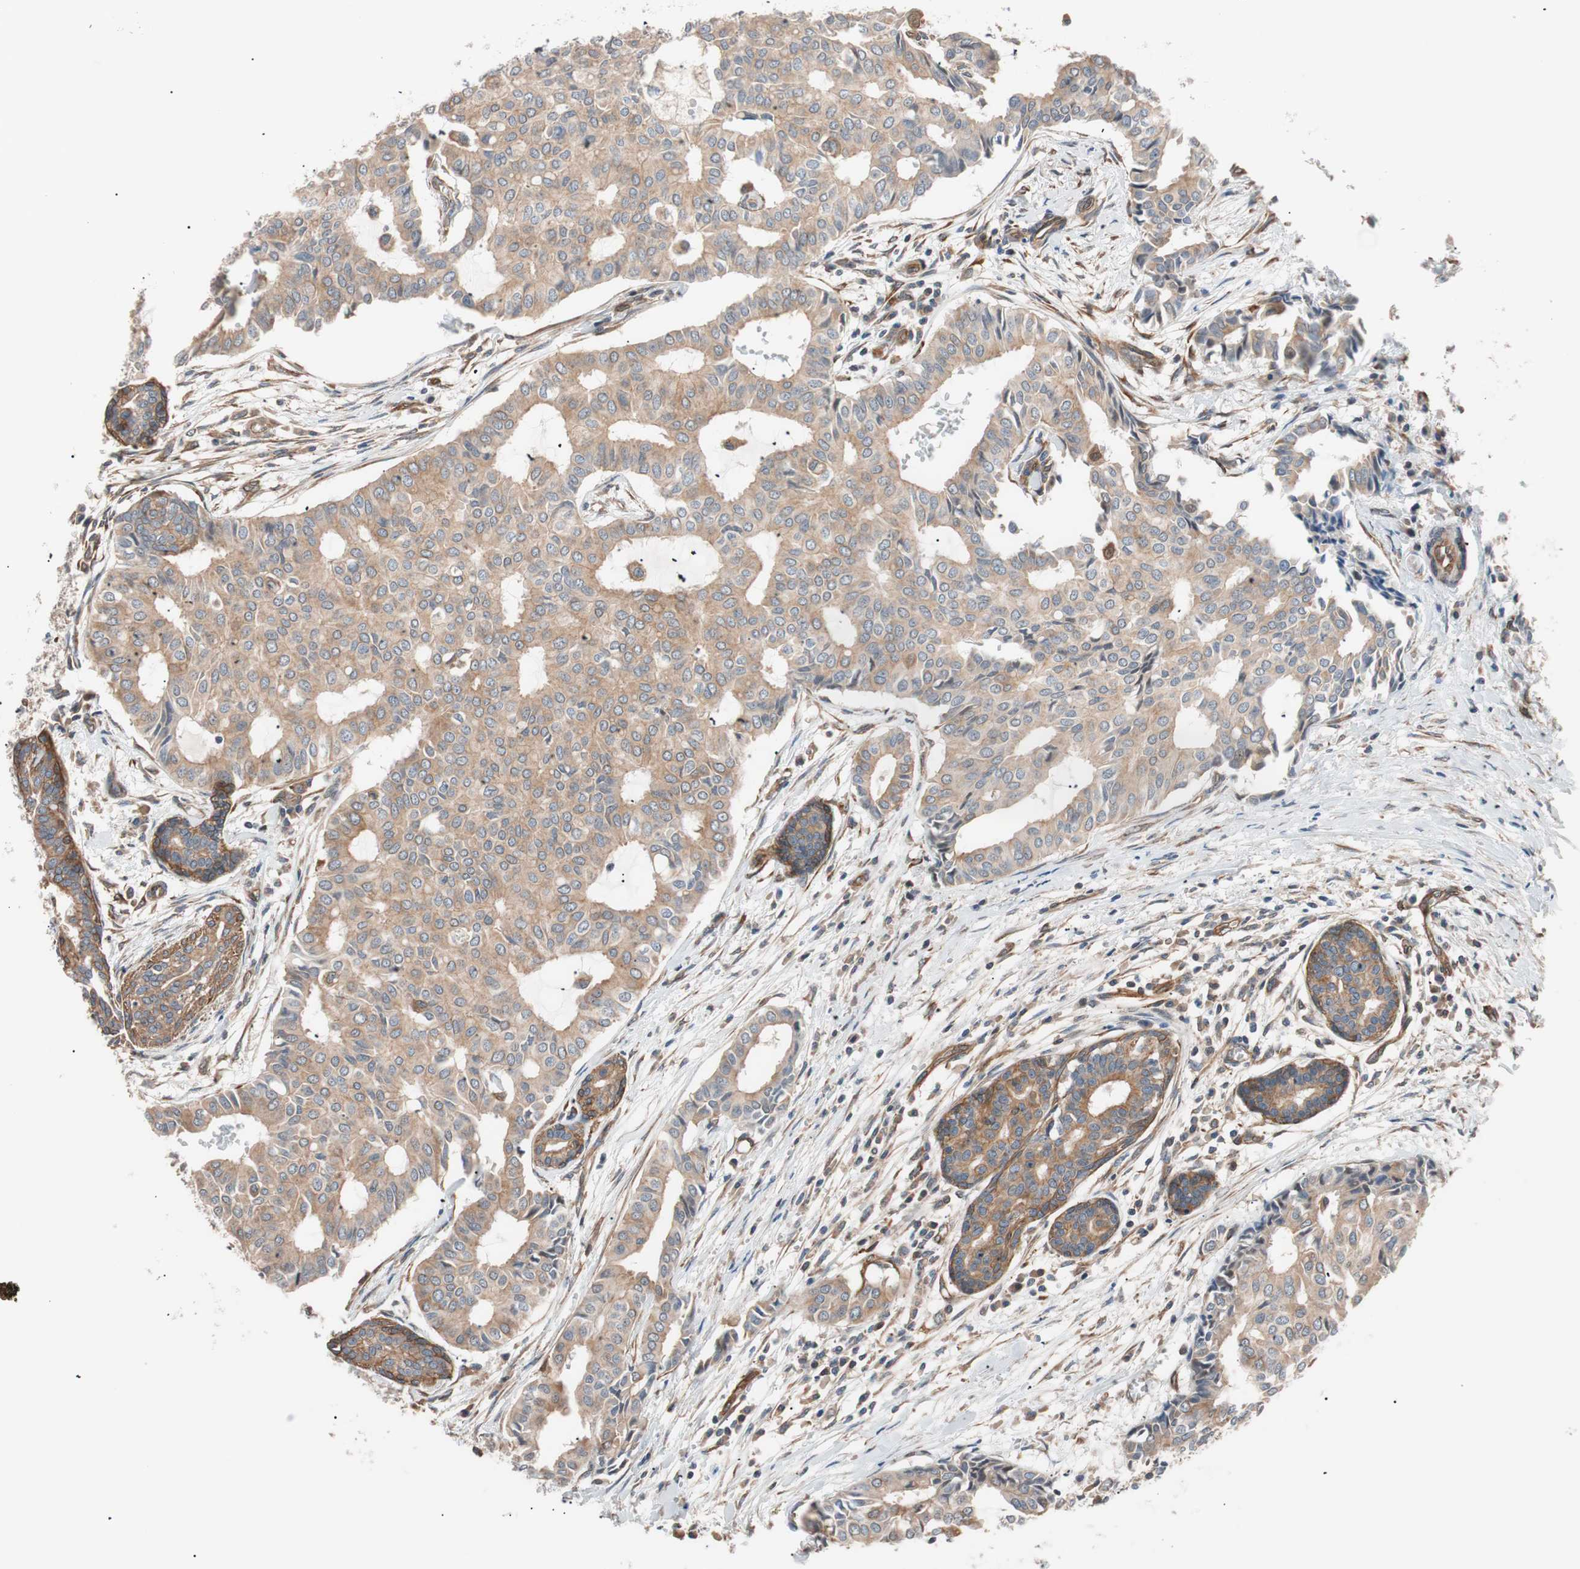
{"staining": {"intensity": "moderate", "quantity": ">75%", "location": "cytoplasmic/membranous"}, "tissue": "head and neck cancer", "cell_type": "Tumor cells", "image_type": "cancer", "snomed": [{"axis": "morphology", "description": "Adenocarcinoma, NOS"}, {"axis": "topography", "description": "Salivary gland"}, {"axis": "topography", "description": "Head-Neck"}], "caption": "Protein staining of head and neck adenocarcinoma tissue demonstrates moderate cytoplasmic/membranous staining in about >75% of tumor cells. (DAB = brown stain, brightfield microscopy at high magnification).", "gene": "SMG1", "patient": {"sex": "female", "age": 59}}